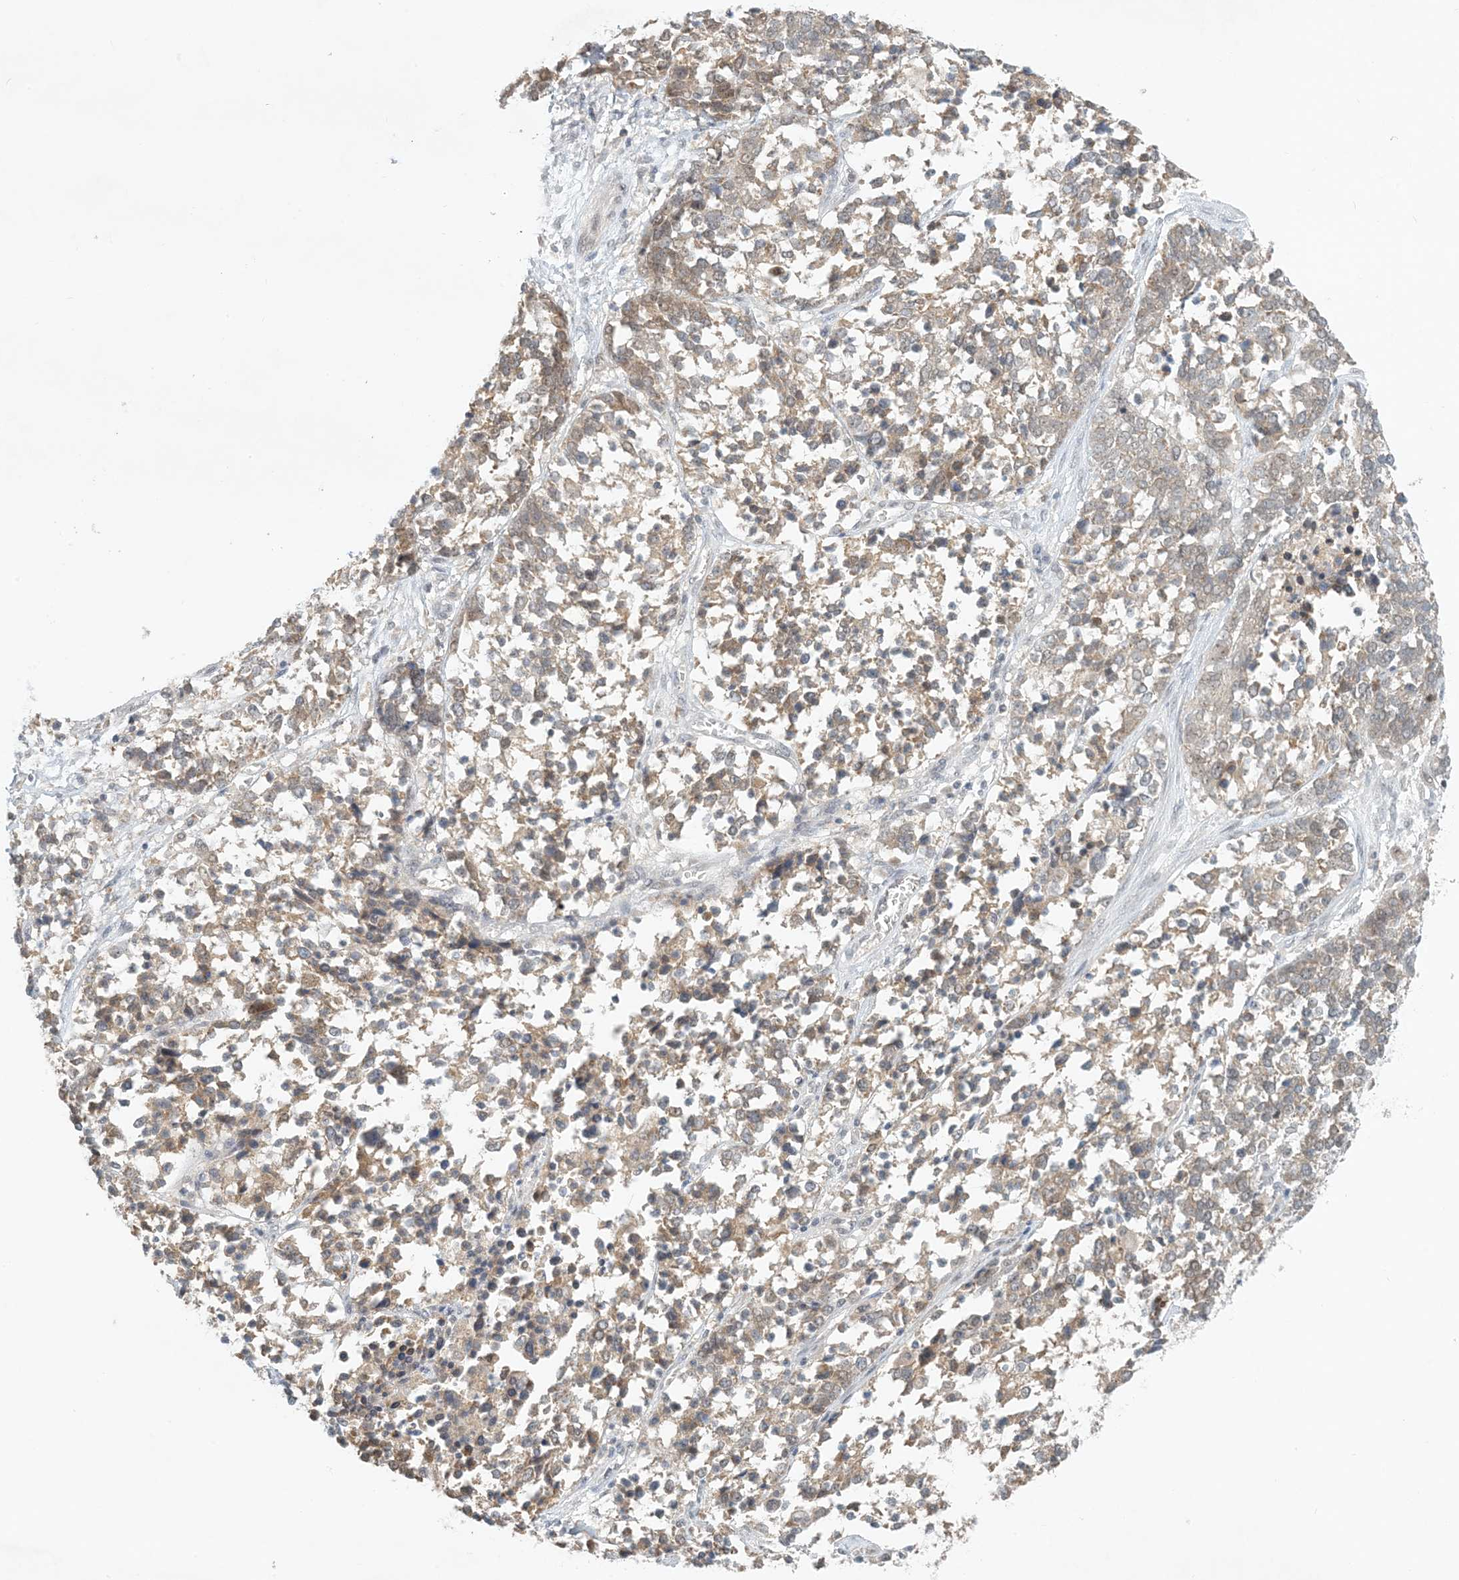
{"staining": {"intensity": "weak", "quantity": ">75%", "location": "cytoplasmic/membranous,nuclear"}, "tissue": "ovarian cancer", "cell_type": "Tumor cells", "image_type": "cancer", "snomed": [{"axis": "morphology", "description": "Cystadenocarcinoma, serous, NOS"}, {"axis": "topography", "description": "Ovary"}], "caption": "Ovarian serous cystadenocarcinoma tissue displays weak cytoplasmic/membranous and nuclear positivity in about >75% of tumor cells", "gene": "OBI1", "patient": {"sex": "female", "age": 44}}